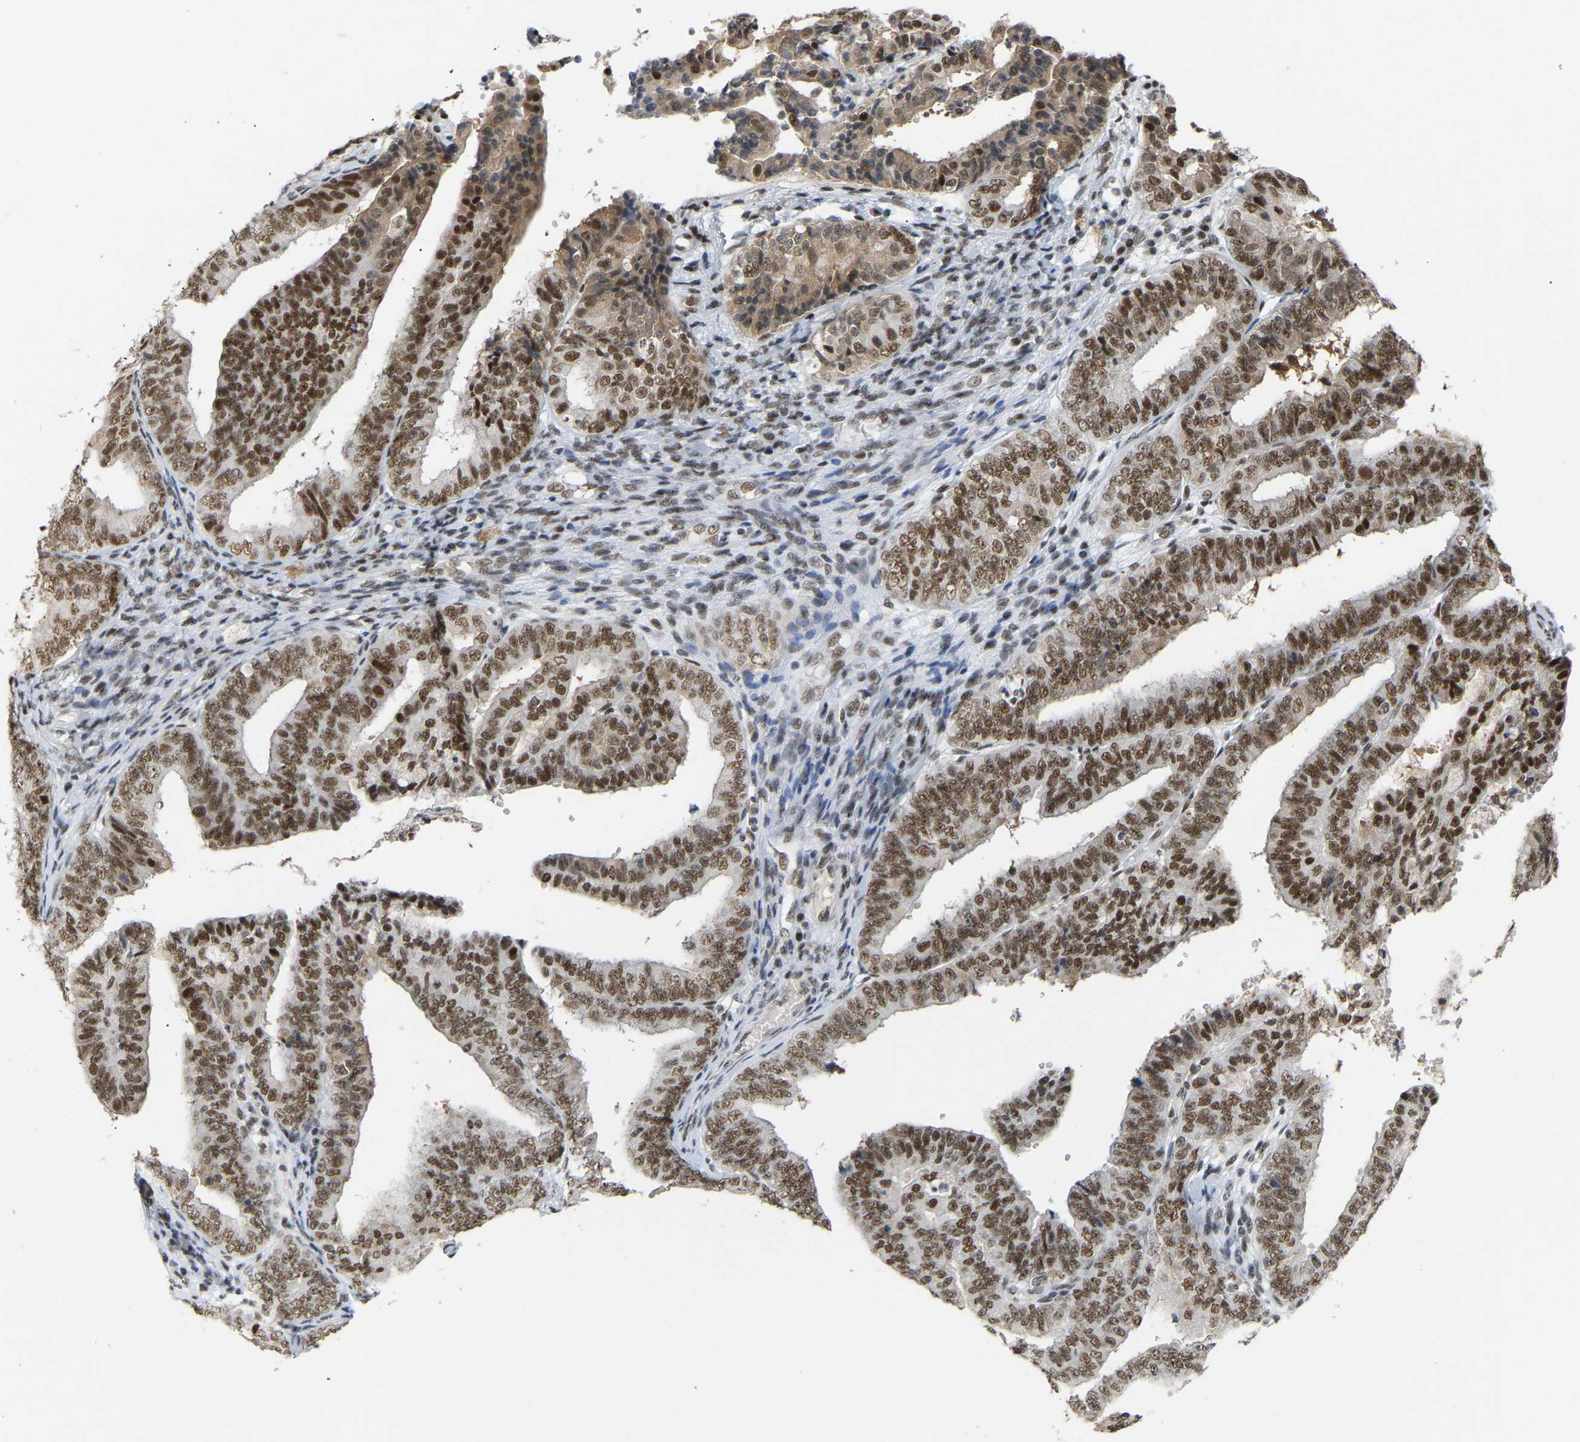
{"staining": {"intensity": "strong", "quantity": ">75%", "location": "nuclear"}, "tissue": "endometrial cancer", "cell_type": "Tumor cells", "image_type": "cancer", "snomed": [{"axis": "morphology", "description": "Adenocarcinoma, NOS"}, {"axis": "topography", "description": "Endometrium"}], "caption": "Immunohistochemical staining of endometrial cancer (adenocarcinoma) shows strong nuclear protein expression in about >75% of tumor cells.", "gene": "NELFB", "patient": {"sex": "female", "age": 63}}